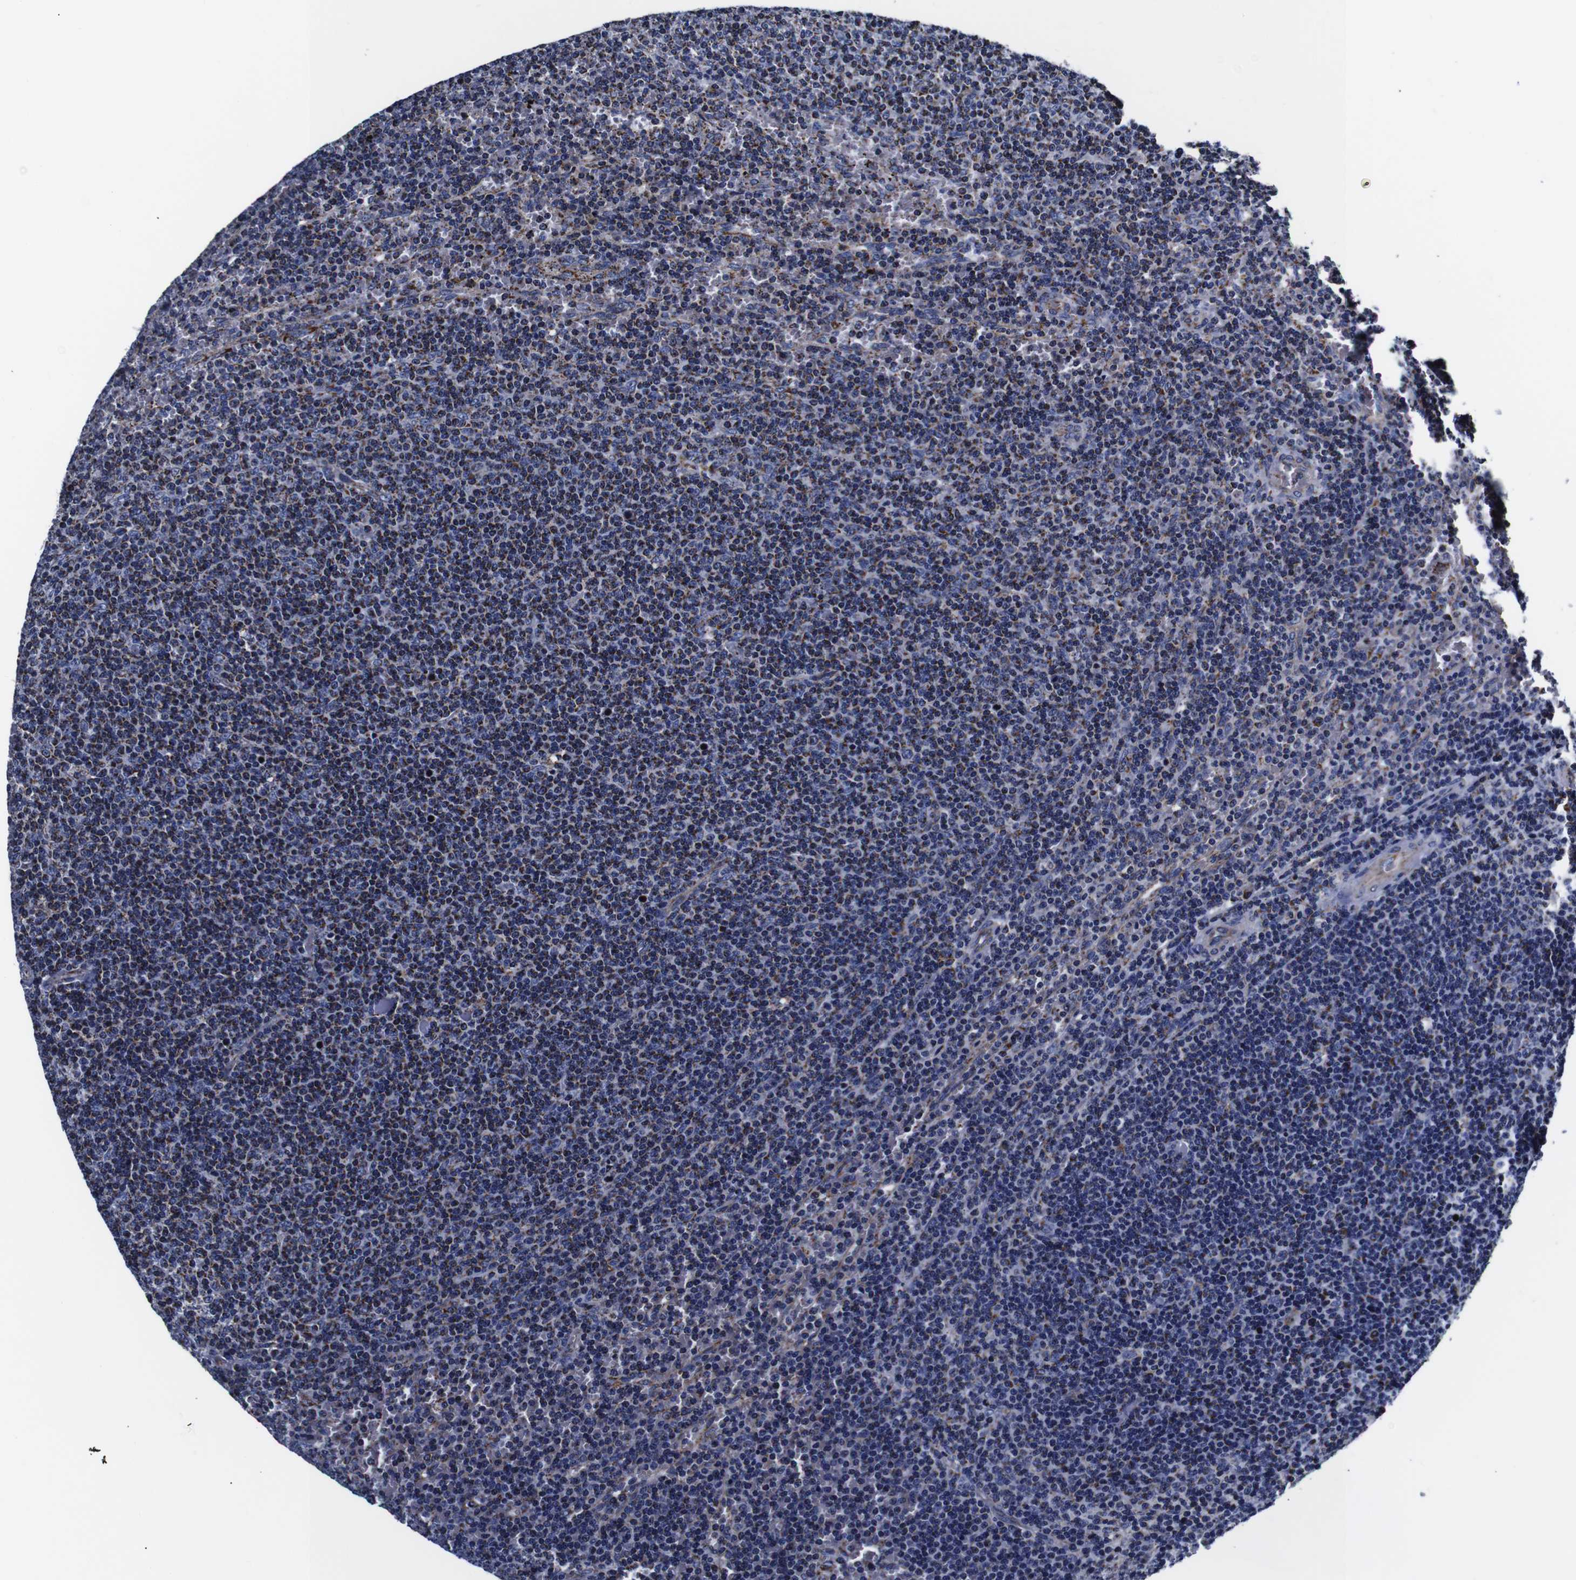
{"staining": {"intensity": "moderate", "quantity": "25%-75%", "location": "cytoplasmic/membranous"}, "tissue": "lymphoma", "cell_type": "Tumor cells", "image_type": "cancer", "snomed": [{"axis": "morphology", "description": "Malignant lymphoma, non-Hodgkin's type, Low grade"}, {"axis": "topography", "description": "Spleen"}], "caption": "Brown immunohistochemical staining in human lymphoma exhibits moderate cytoplasmic/membranous positivity in about 25%-75% of tumor cells.", "gene": "FKBP9", "patient": {"sex": "female", "age": 50}}